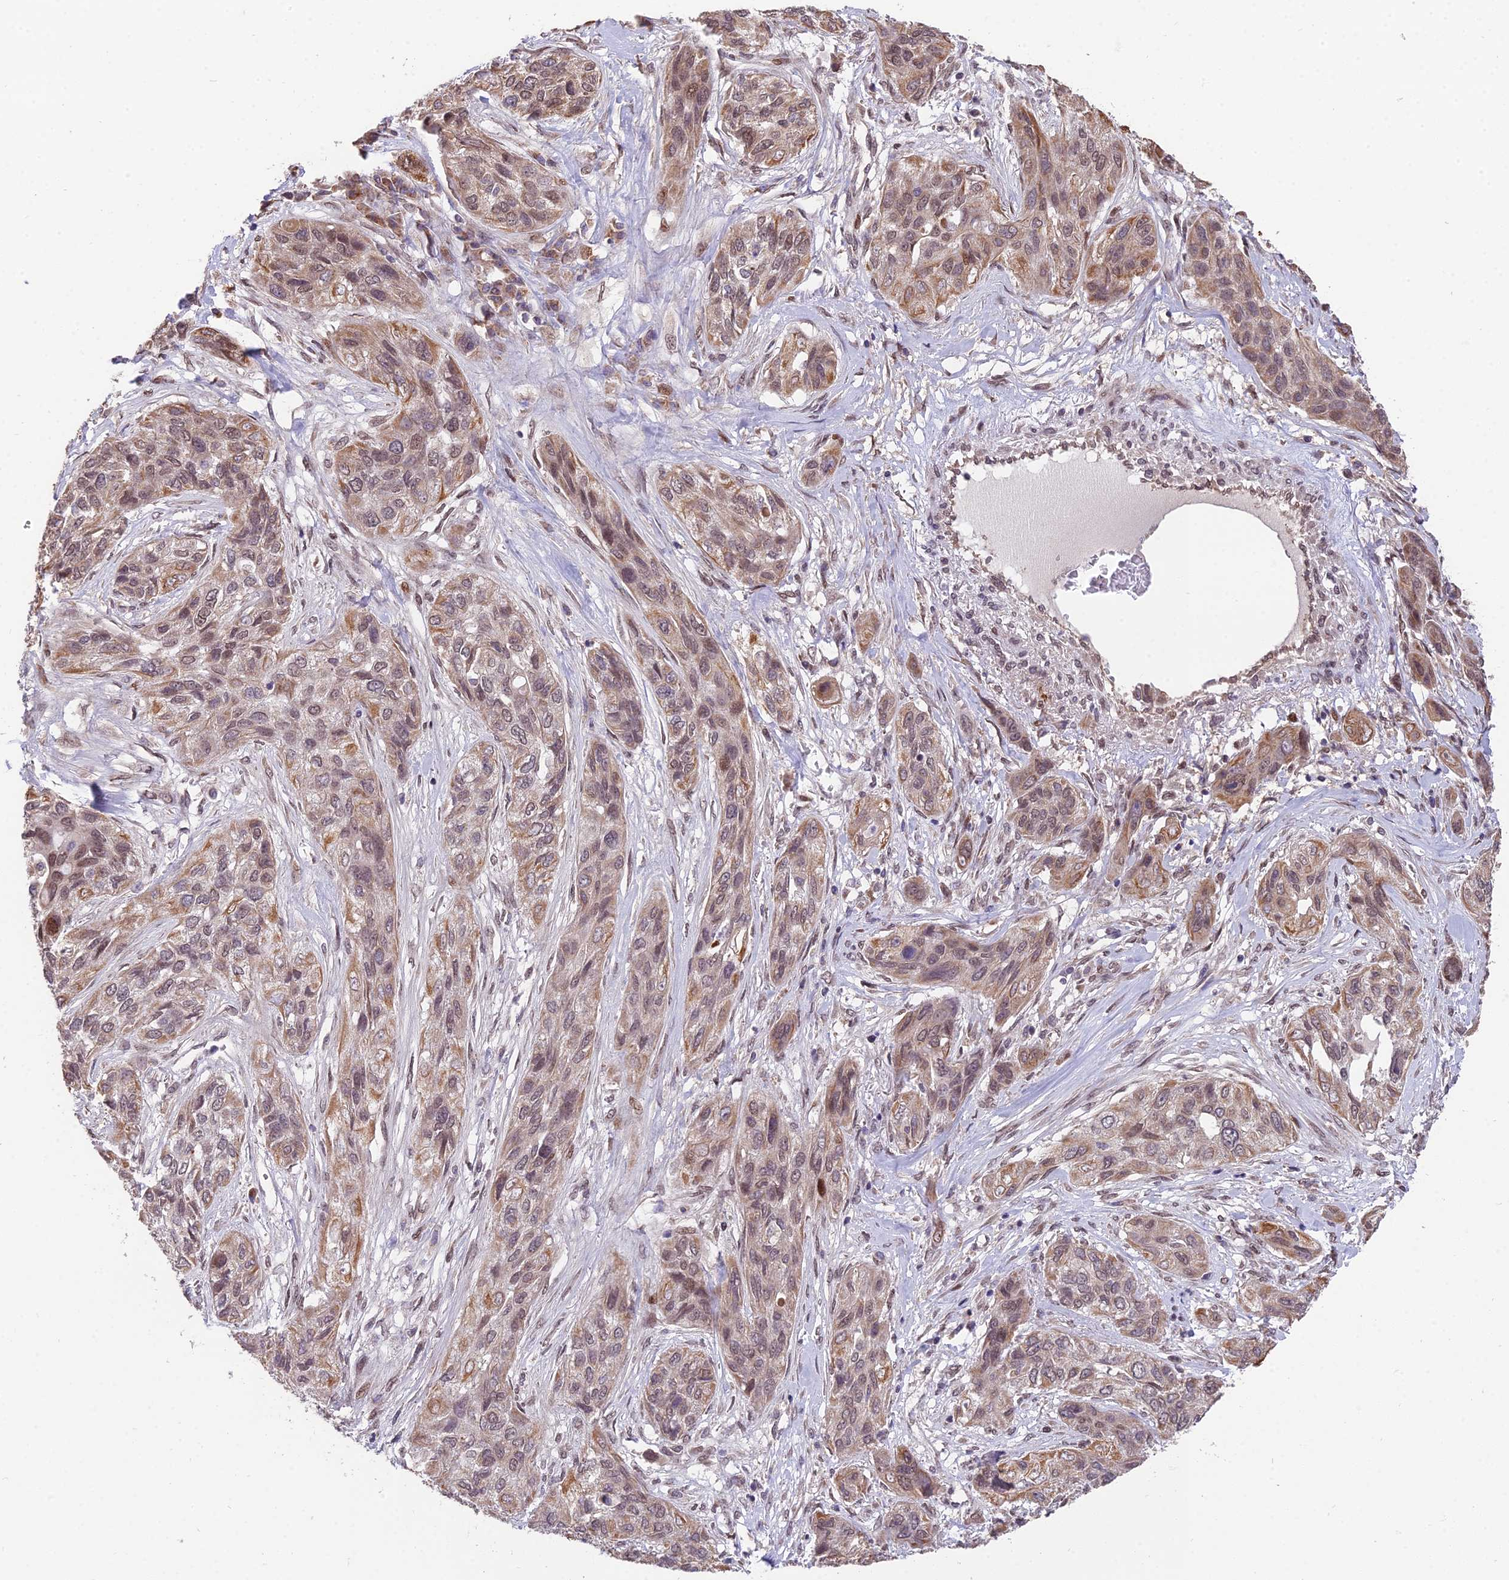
{"staining": {"intensity": "moderate", "quantity": "25%-75%", "location": "cytoplasmic/membranous,nuclear"}, "tissue": "lung cancer", "cell_type": "Tumor cells", "image_type": "cancer", "snomed": [{"axis": "morphology", "description": "Squamous cell carcinoma, NOS"}, {"axis": "topography", "description": "Lung"}], "caption": "Immunohistochemical staining of lung cancer (squamous cell carcinoma) displays medium levels of moderate cytoplasmic/membranous and nuclear positivity in approximately 25%-75% of tumor cells.", "gene": "CYP2R1", "patient": {"sex": "female", "age": 70}}